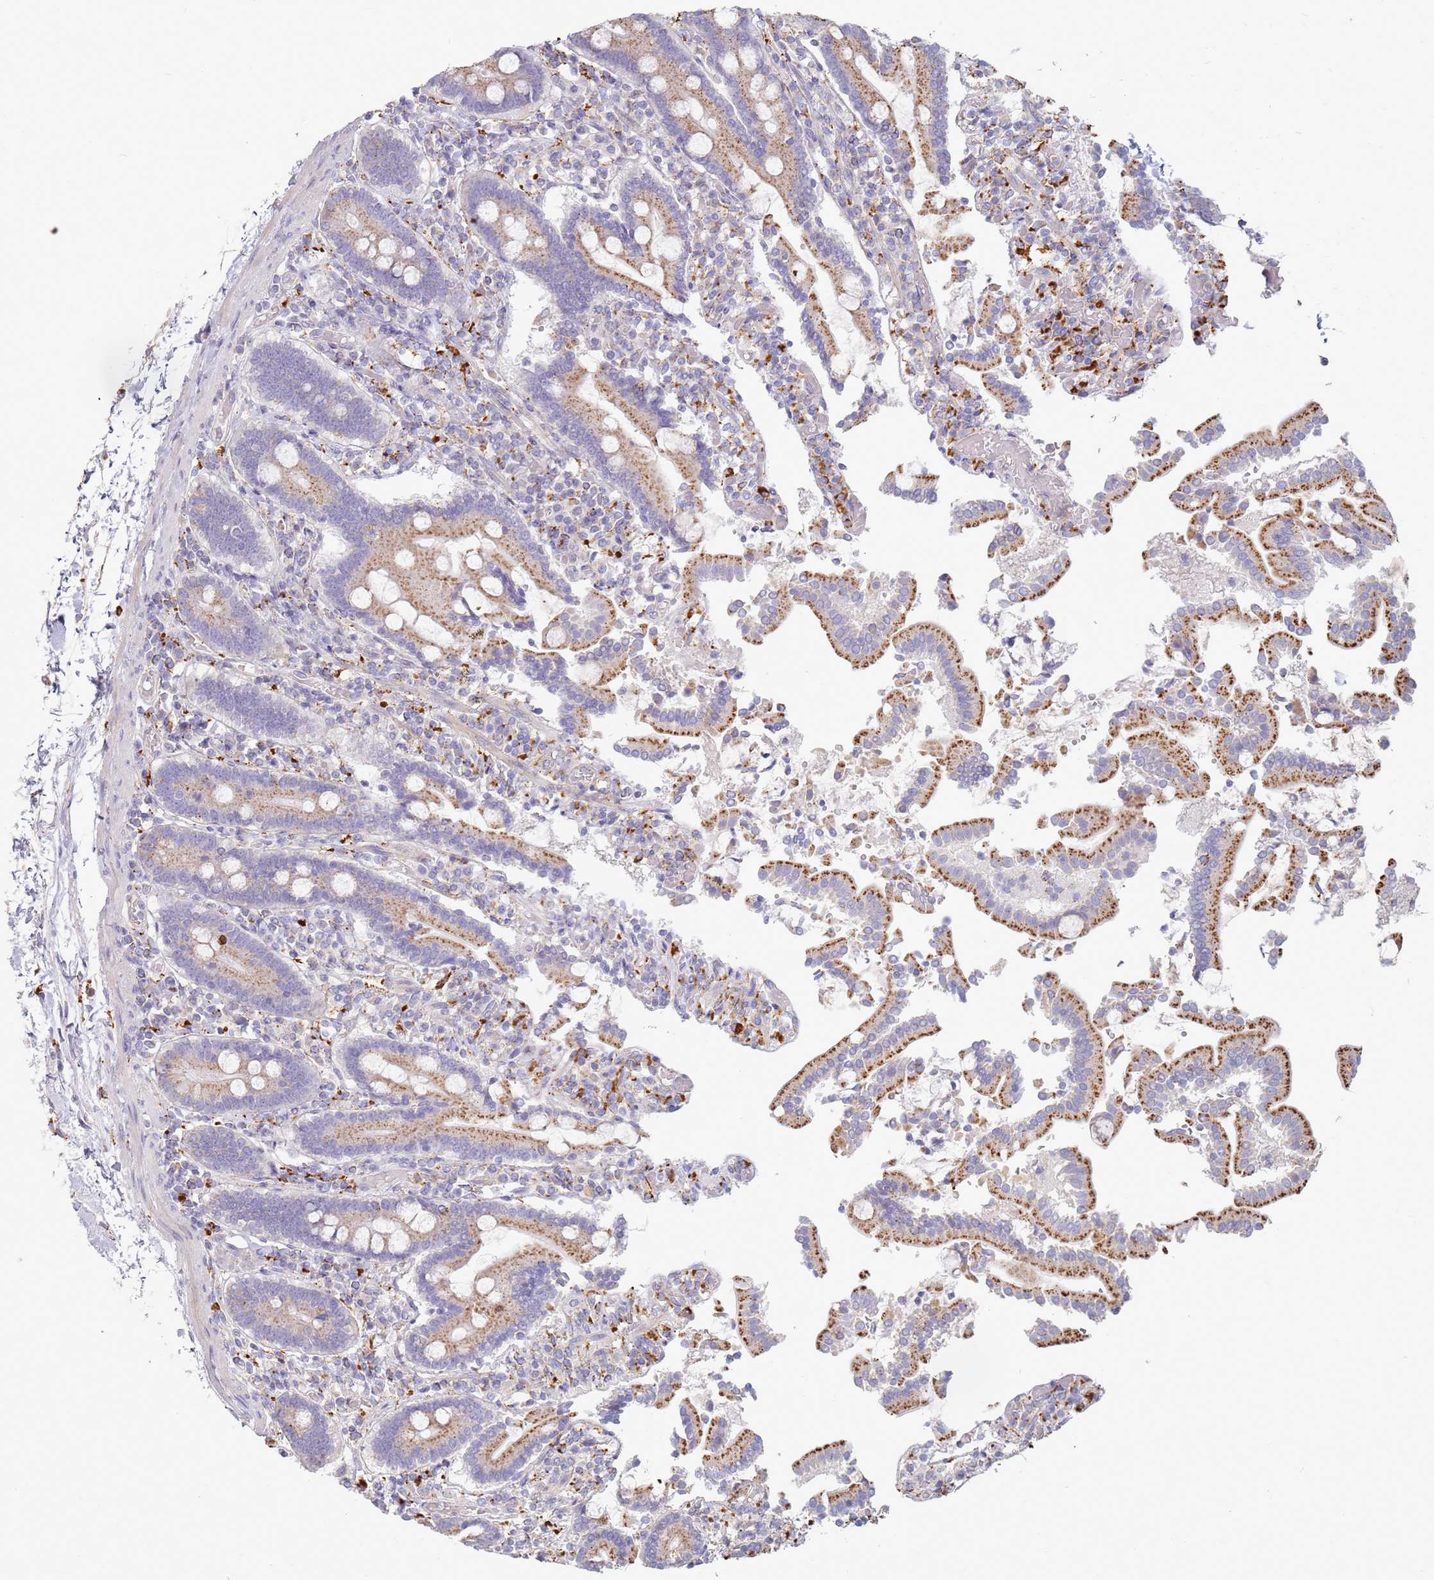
{"staining": {"intensity": "moderate", "quantity": ">75%", "location": "cytoplasmic/membranous"}, "tissue": "duodenum", "cell_type": "Glandular cells", "image_type": "normal", "snomed": [{"axis": "morphology", "description": "Normal tissue, NOS"}, {"axis": "topography", "description": "Duodenum"}], "caption": "Immunohistochemical staining of normal duodenum reveals medium levels of moderate cytoplasmic/membranous positivity in about >75% of glandular cells. (DAB IHC with brightfield microscopy, high magnification).", "gene": "TMEM229B", "patient": {"sex": "male", "age": 55}}